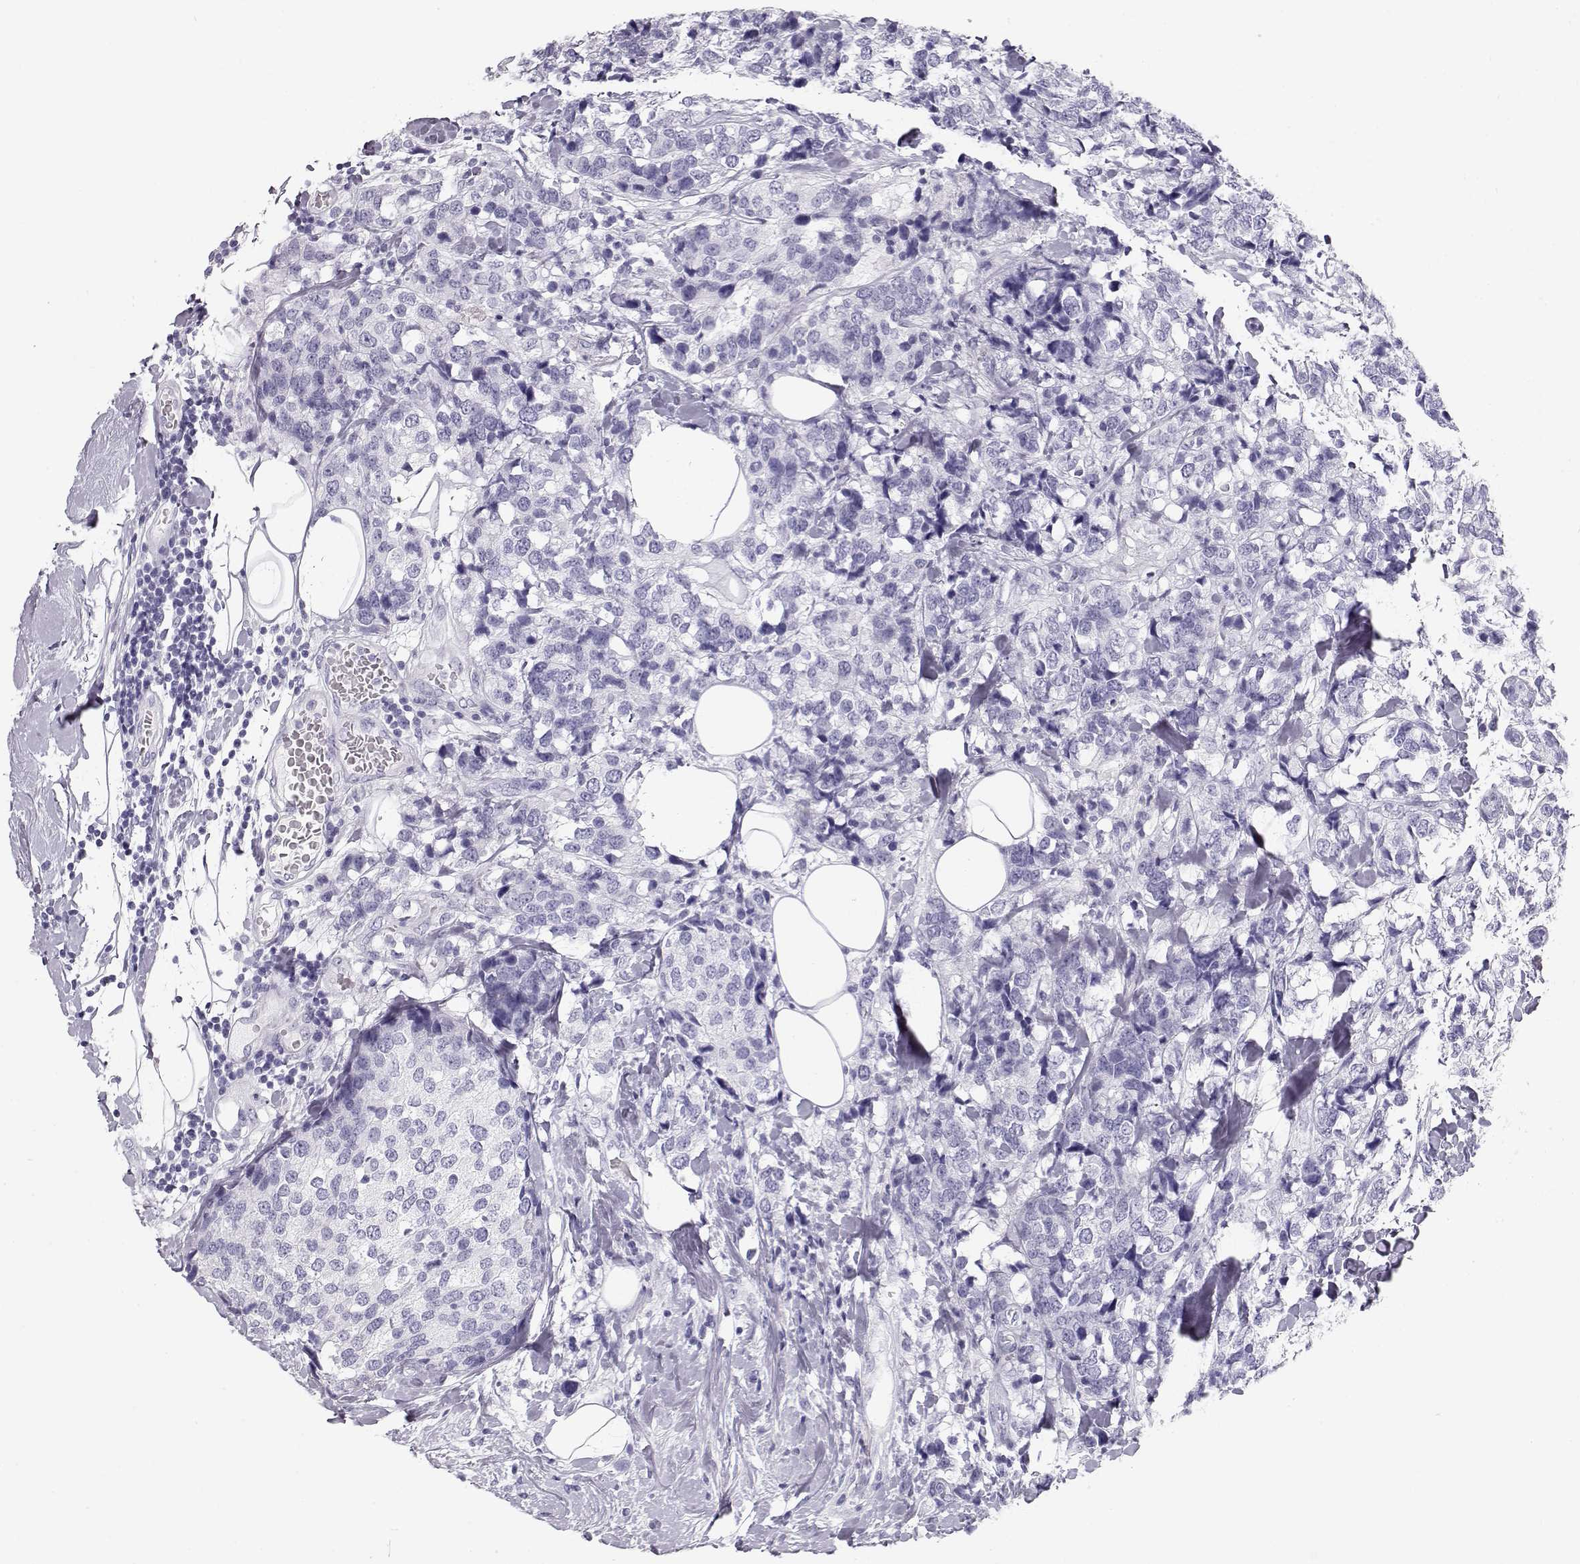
{"staining": {"intensity": "negative", "quantity": "none", "location": "none"}, "tissue": "breast cancer", "cell_type": "Tumor cells", "image_type": "cancer", "snomed": [{"axis": "morphology", "description": "Lobular carcinoma"}, {"axis": "topography", "description": "Breast"}], "caption": "Tumor cells show no significant positivity in breast lobular carcinoma.", "gene": "TKTL1", "patient": {"sex": "female", "age": 59}}